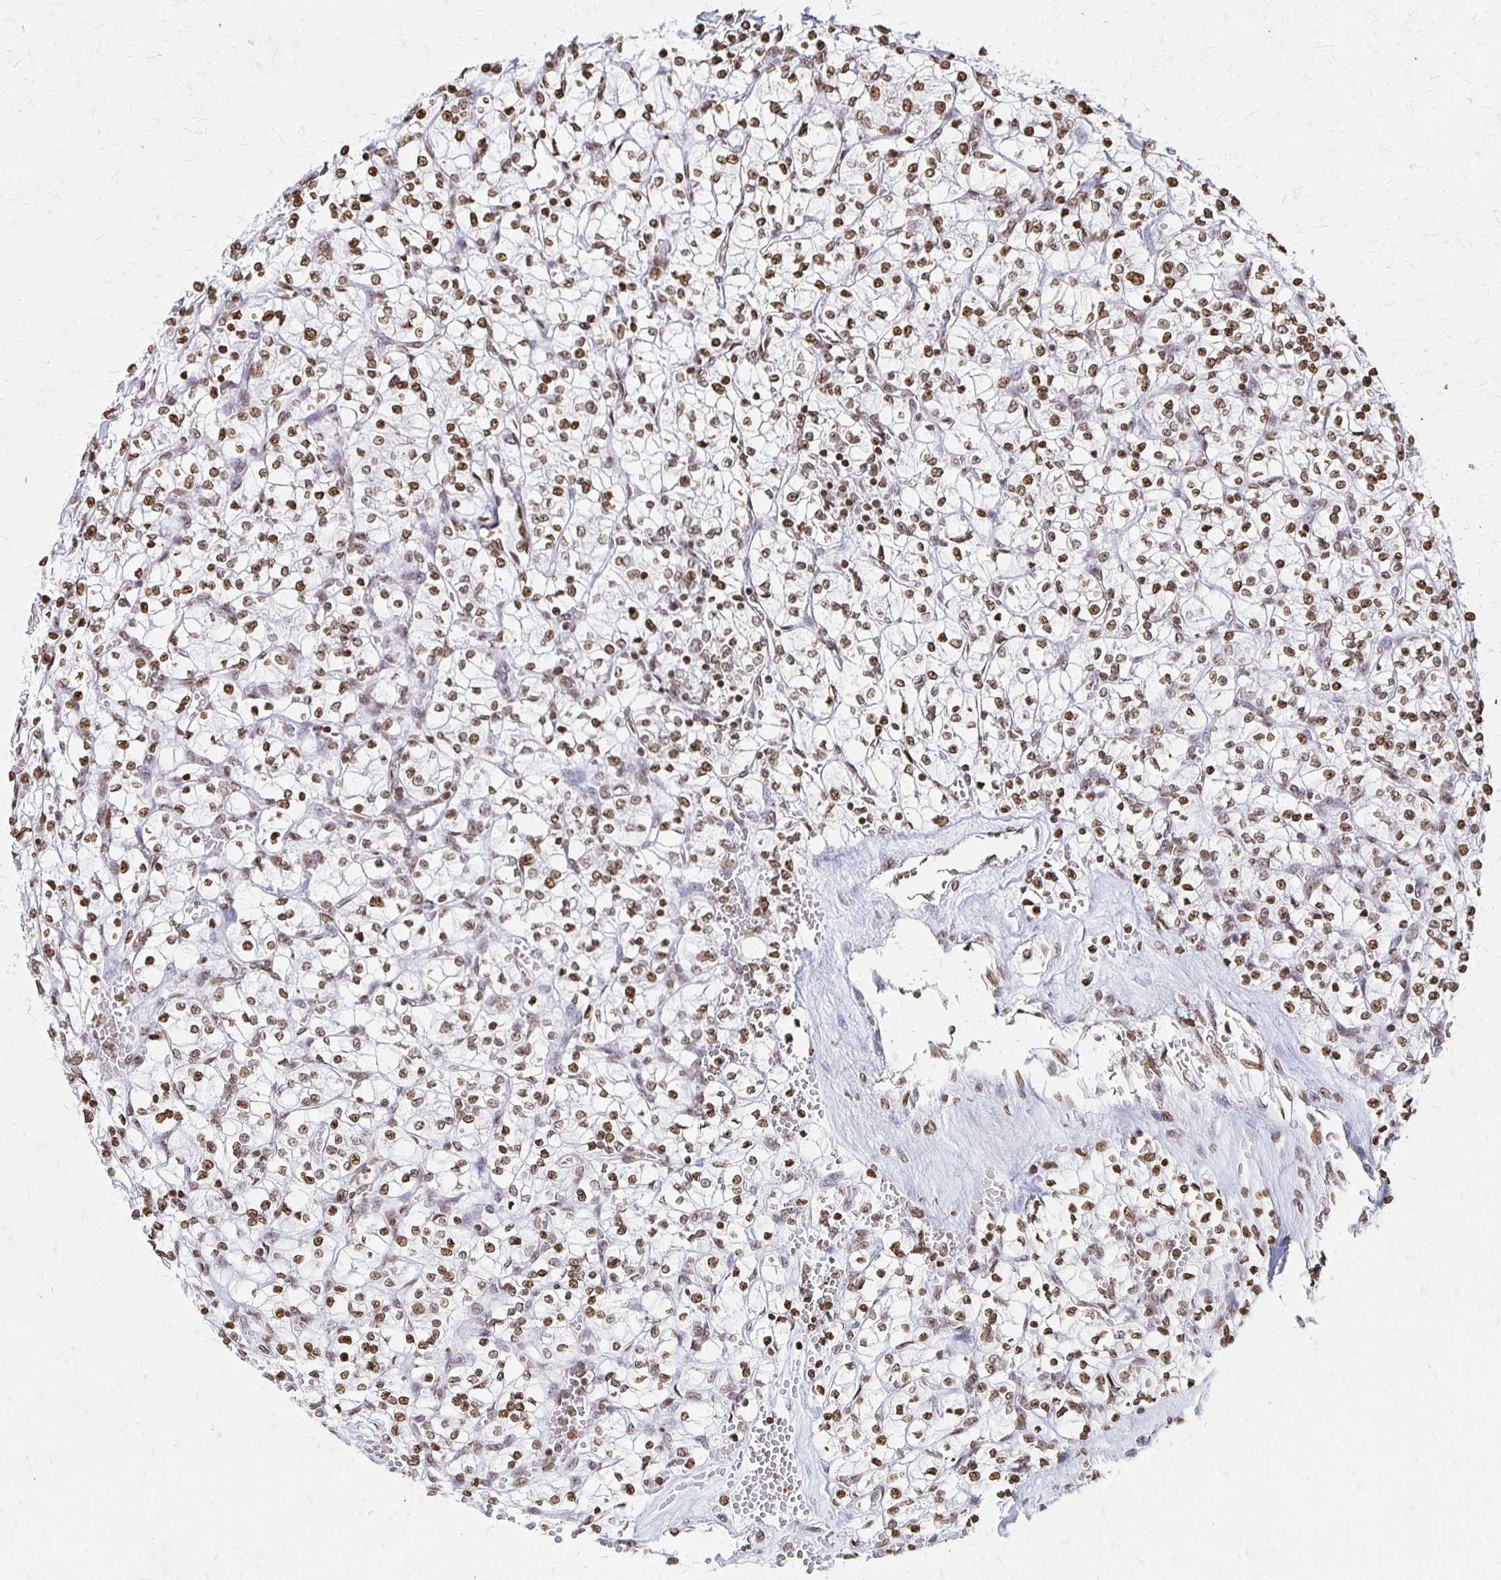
{"staining": {"intensity": "moderate", "quantity": ">75%", "location": "nuclear"}, "tissue": "renal cancer", "cell_type": "Tumor cells", "image_type": "cancer", "snomed": [{"axis": "morphology", "description": "Adenocarcinoma, NOS"}, {"axis": "topography", "description": "Kidney"}], "caption": "Immunohistochemical staining of renal cancer shows moderate nuclear protein staining in about >75% of tumor cells.", "gene": "ZNF280C", "patient": {"sex": "female", "age": 64}}